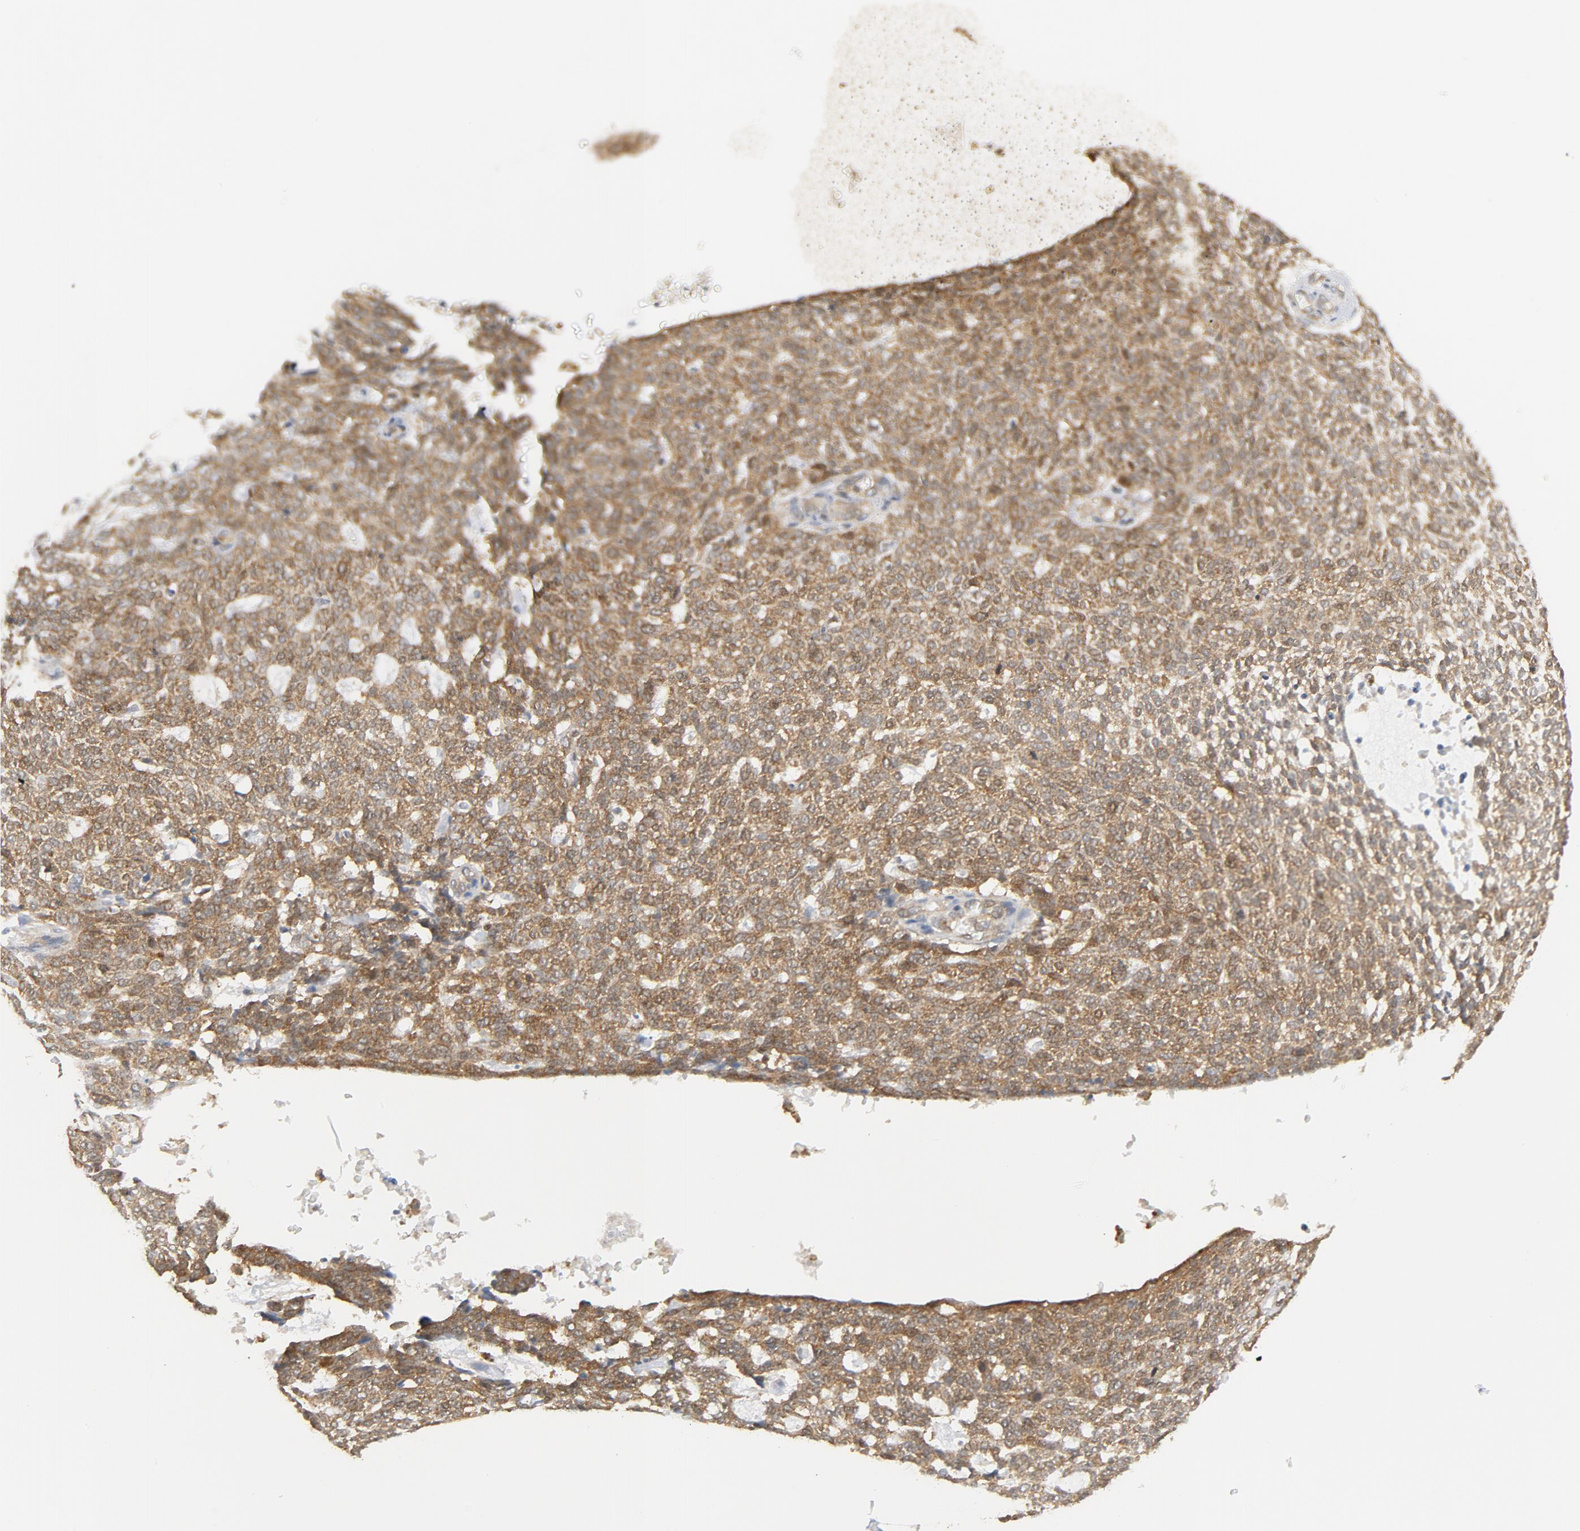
{"staining": {"intensity": "weak", "quantity": ">75%", "location": "cytoplasmic/membranous"}, "tissue": "skin cancer", "cell_type": "Tumor cells", "image_type": "cancer", "snomed": [{"axis": "morphology", "description": "Normal tissue, NOS"}, {"axis": "morphology", "description": "Basal cell carcinoma"}, {"axis": "topography", "description": "Skin"}], "caption": "Tumor cells display low levels of weak cytoplasmic/membranous positivity in approximately >75% of cells in human basal cell carcinoma (skin).", "gene": "MAP2K7", "patient": {"sex": "male", "age": 87}}